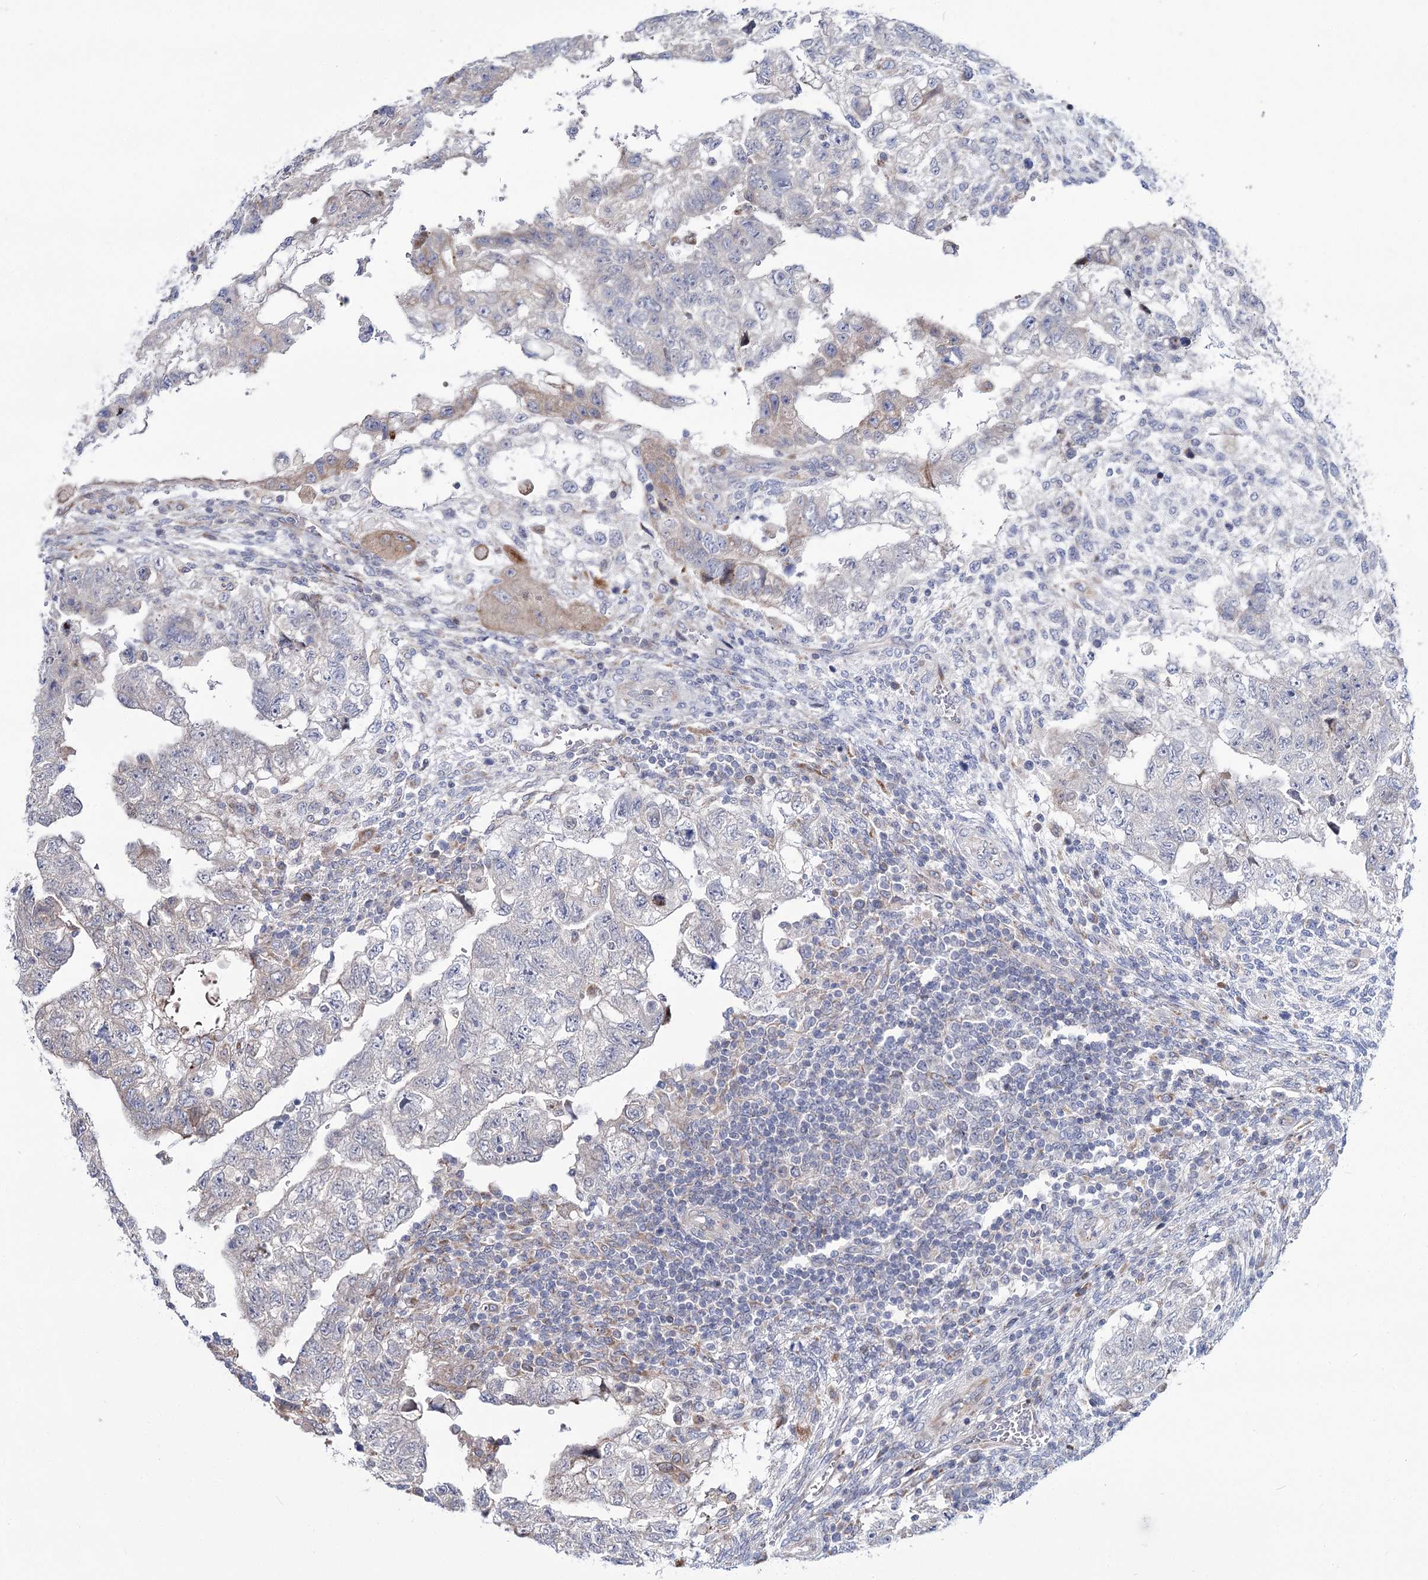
{"staining": {"intensity": "negative", "quantity": "none", "location": "none"}, "tissue": "testis cancer", "cell_type": "Tumor cells", "image_type": "cancer", "snomed": [{"axis": "morphology", "description": "Carcinoma, Embryonal, NOS"}, {"axis": "topography", "description": "Testis"}], "caption": "The photomicrograph displays no staining of tumor cells in testis cancer.", "gene": "CPLANE1", "patient": {"sex": "male", "age": 36}}